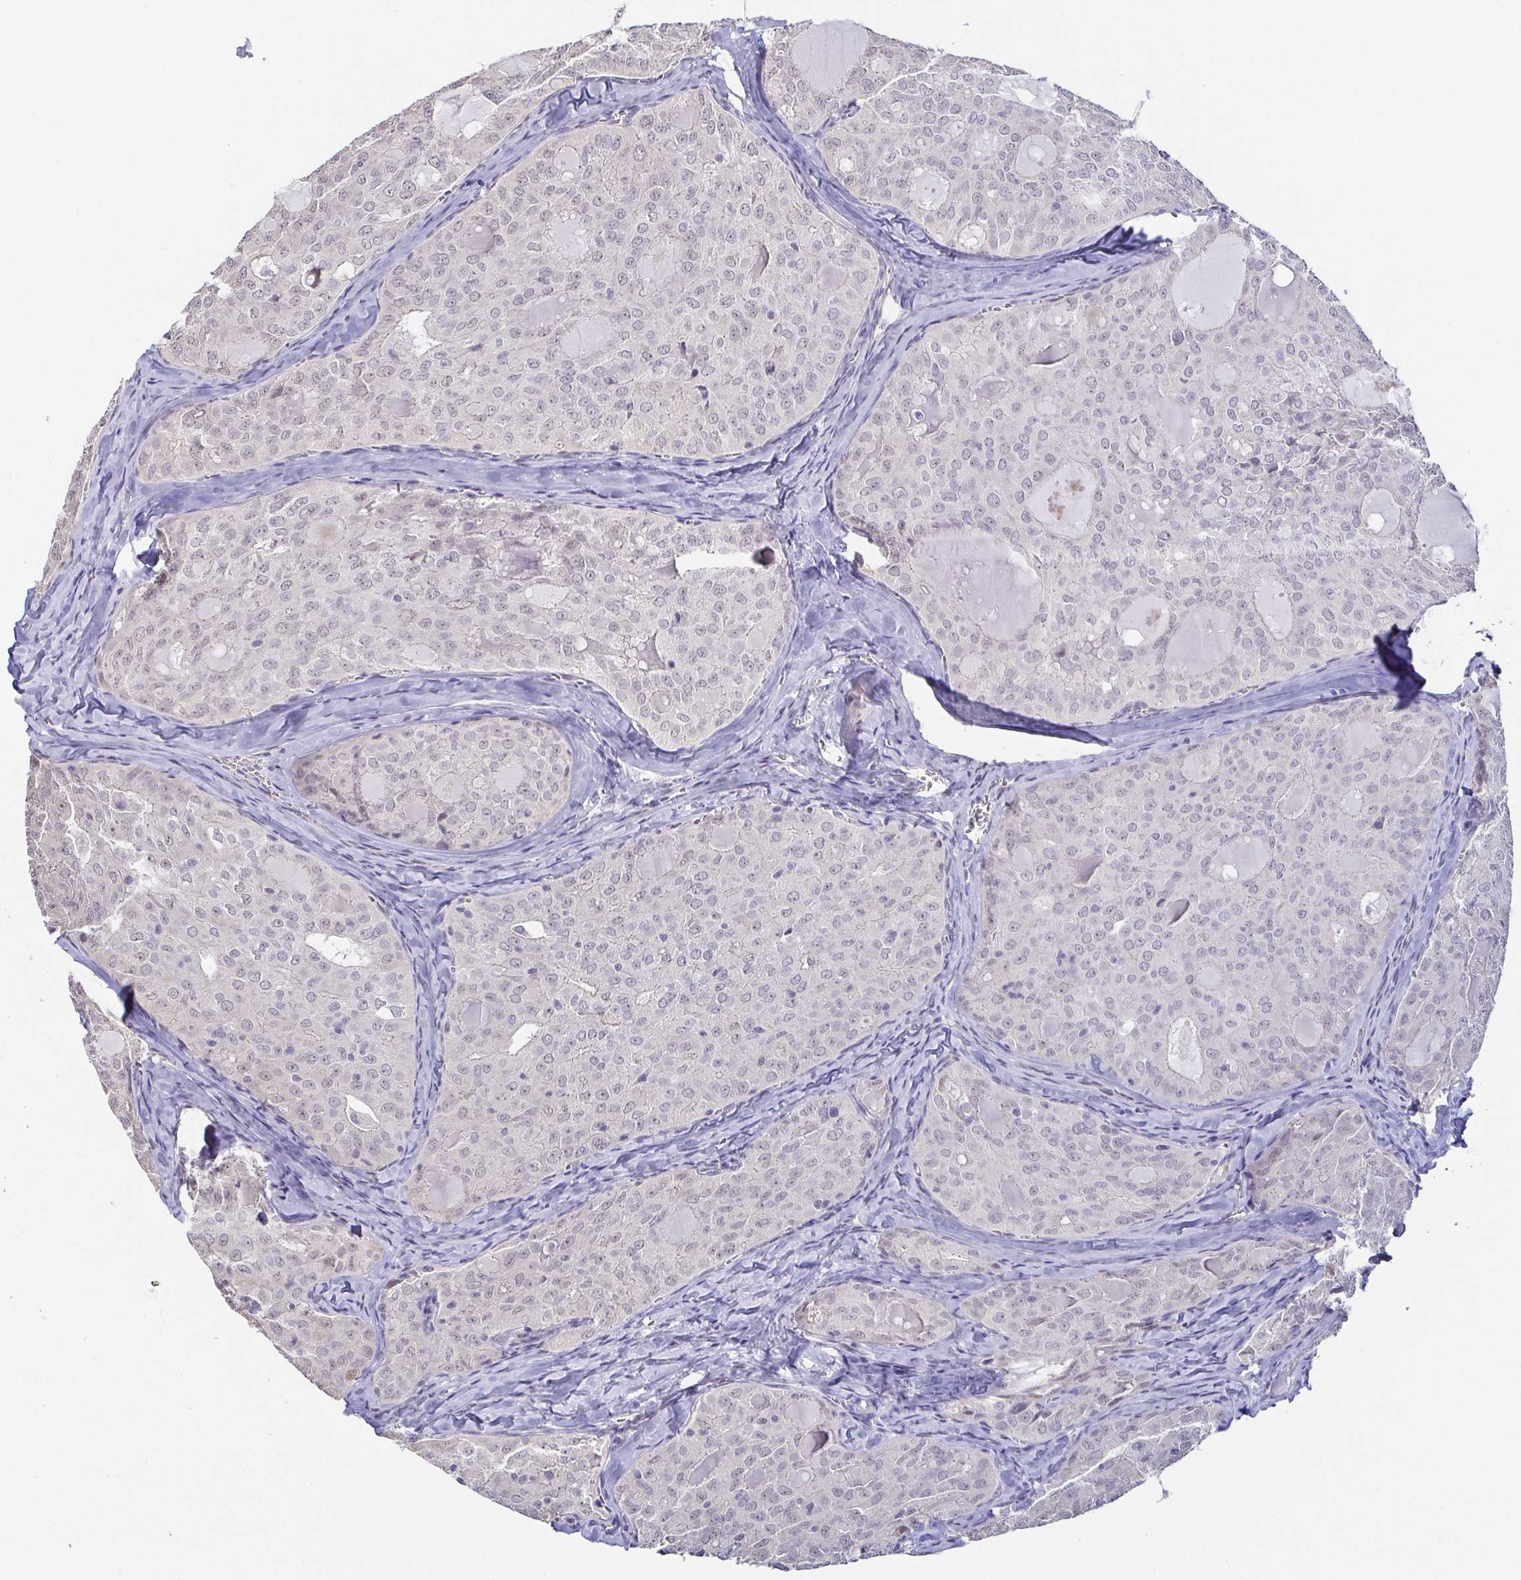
{"staining": {"intensity": "negative", "quantity": "none", "location": "none"}, "tissue": "thyroid cancer", "cell_type": "Tumor cells", "image_type": "cancer", "snomed": [{"axis": "morphology", "description": "Follicular adenoma carcinoma, NOS"}, {"axis": "topography", "description": "Thyroid gland"}], "caption": "This is an IHC histopathology image of human thyroid follicular adenoma carcinoma. There is no expression in tumor cells.", "gene": "NEFH", "patient": {"sex": "male", "age": 75}}